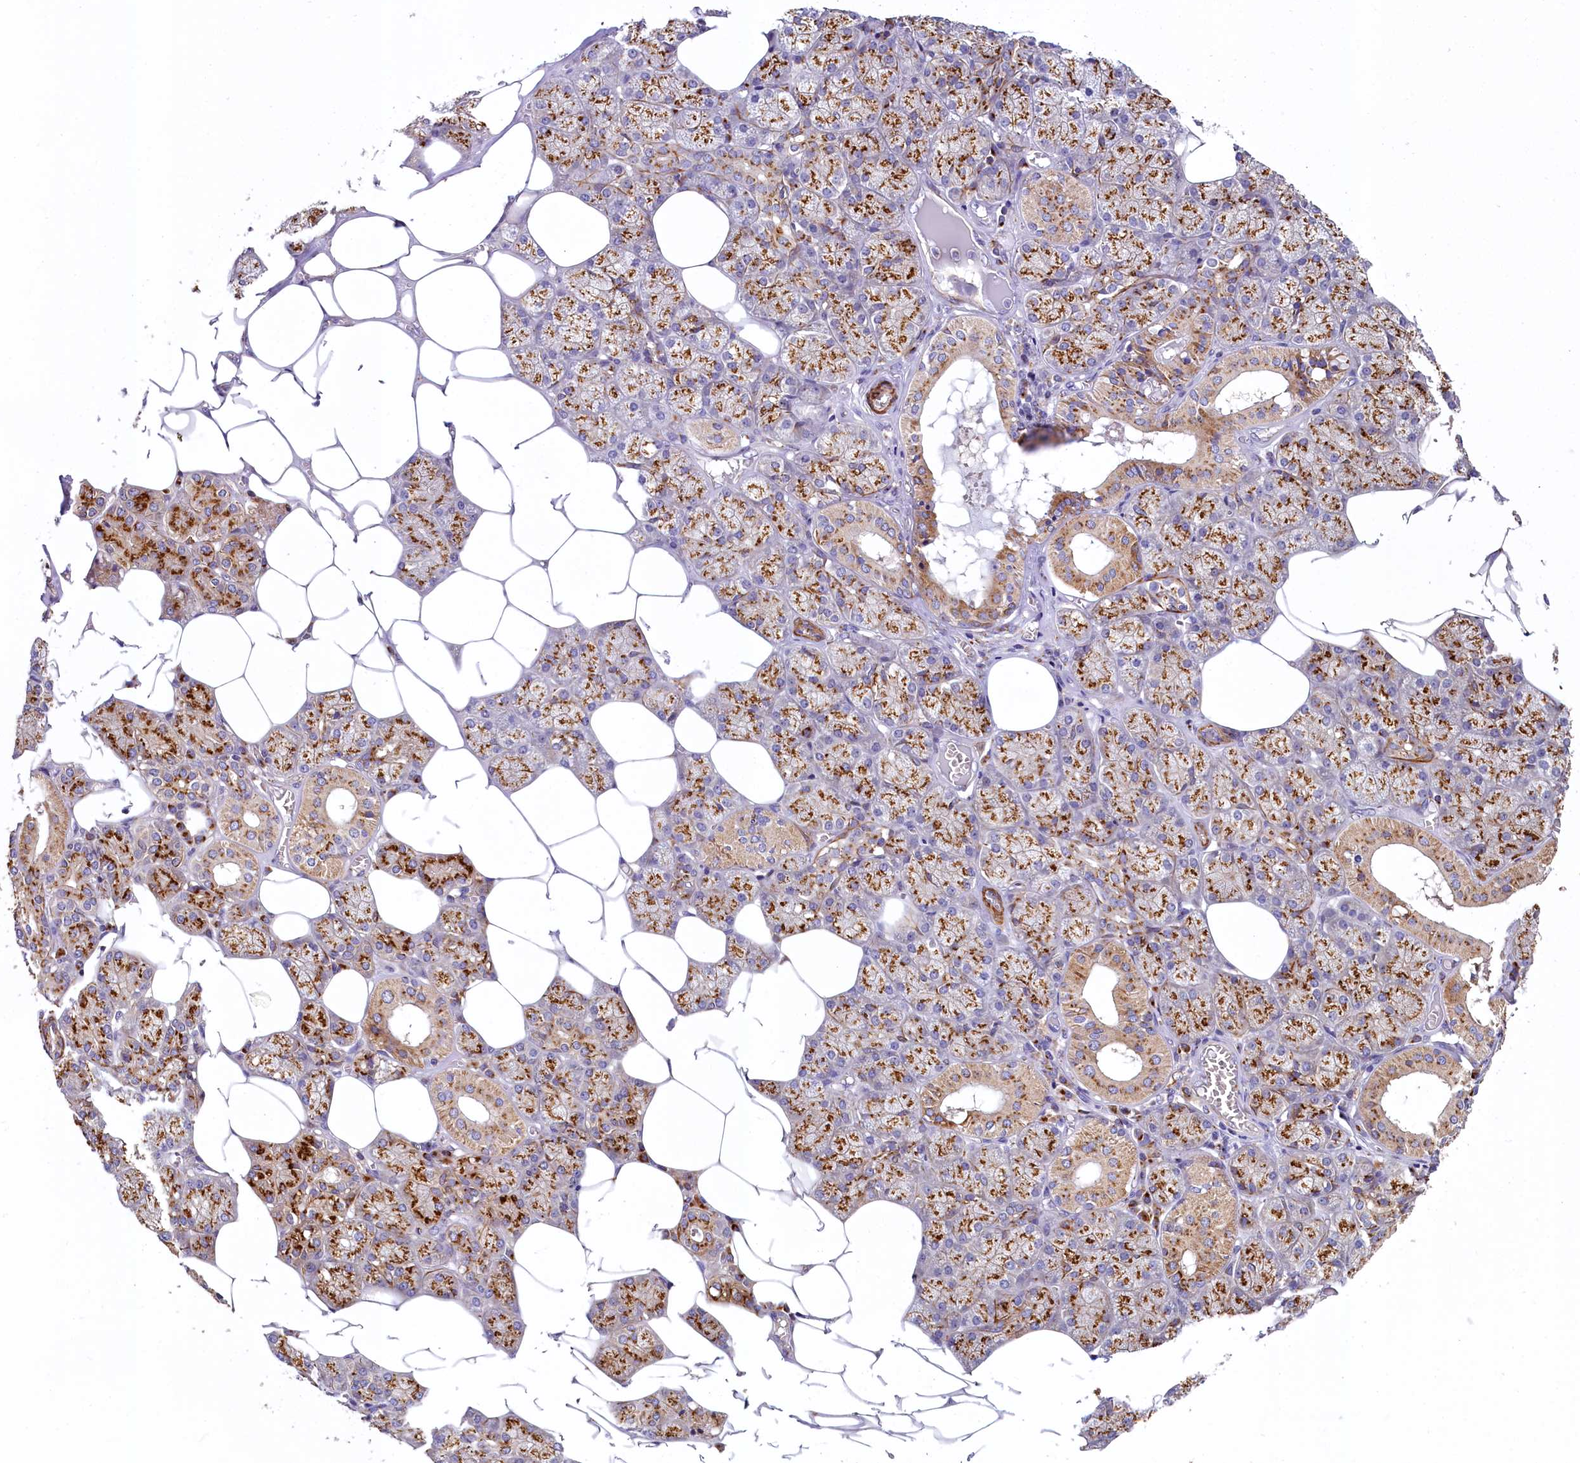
{"staining": {"intensity": "strong", "quantity": ">75%", "location": "cytoplasmic/membranous"}, "tissue": "salivary gland", "cell_type": "Glandular cells", "image_type": "normal", "snomed": [{"axis": "morphology", "description": "Normal tissue, NOS"}, {"axis": "topography", "description": "Salivary gland"}], "caption": "IHC of normal salivary gland reveals high levels of strong cytoplasmic/membranous expression in about >75% of glandular cells. The staining was performed using DAB to visualize the protein expression in brown, while the nuclei were stained in blue with hematoxylin (Magnification: 20x).", "gene": "BET1L", "patient": {"sex": "male", "age": 62}}